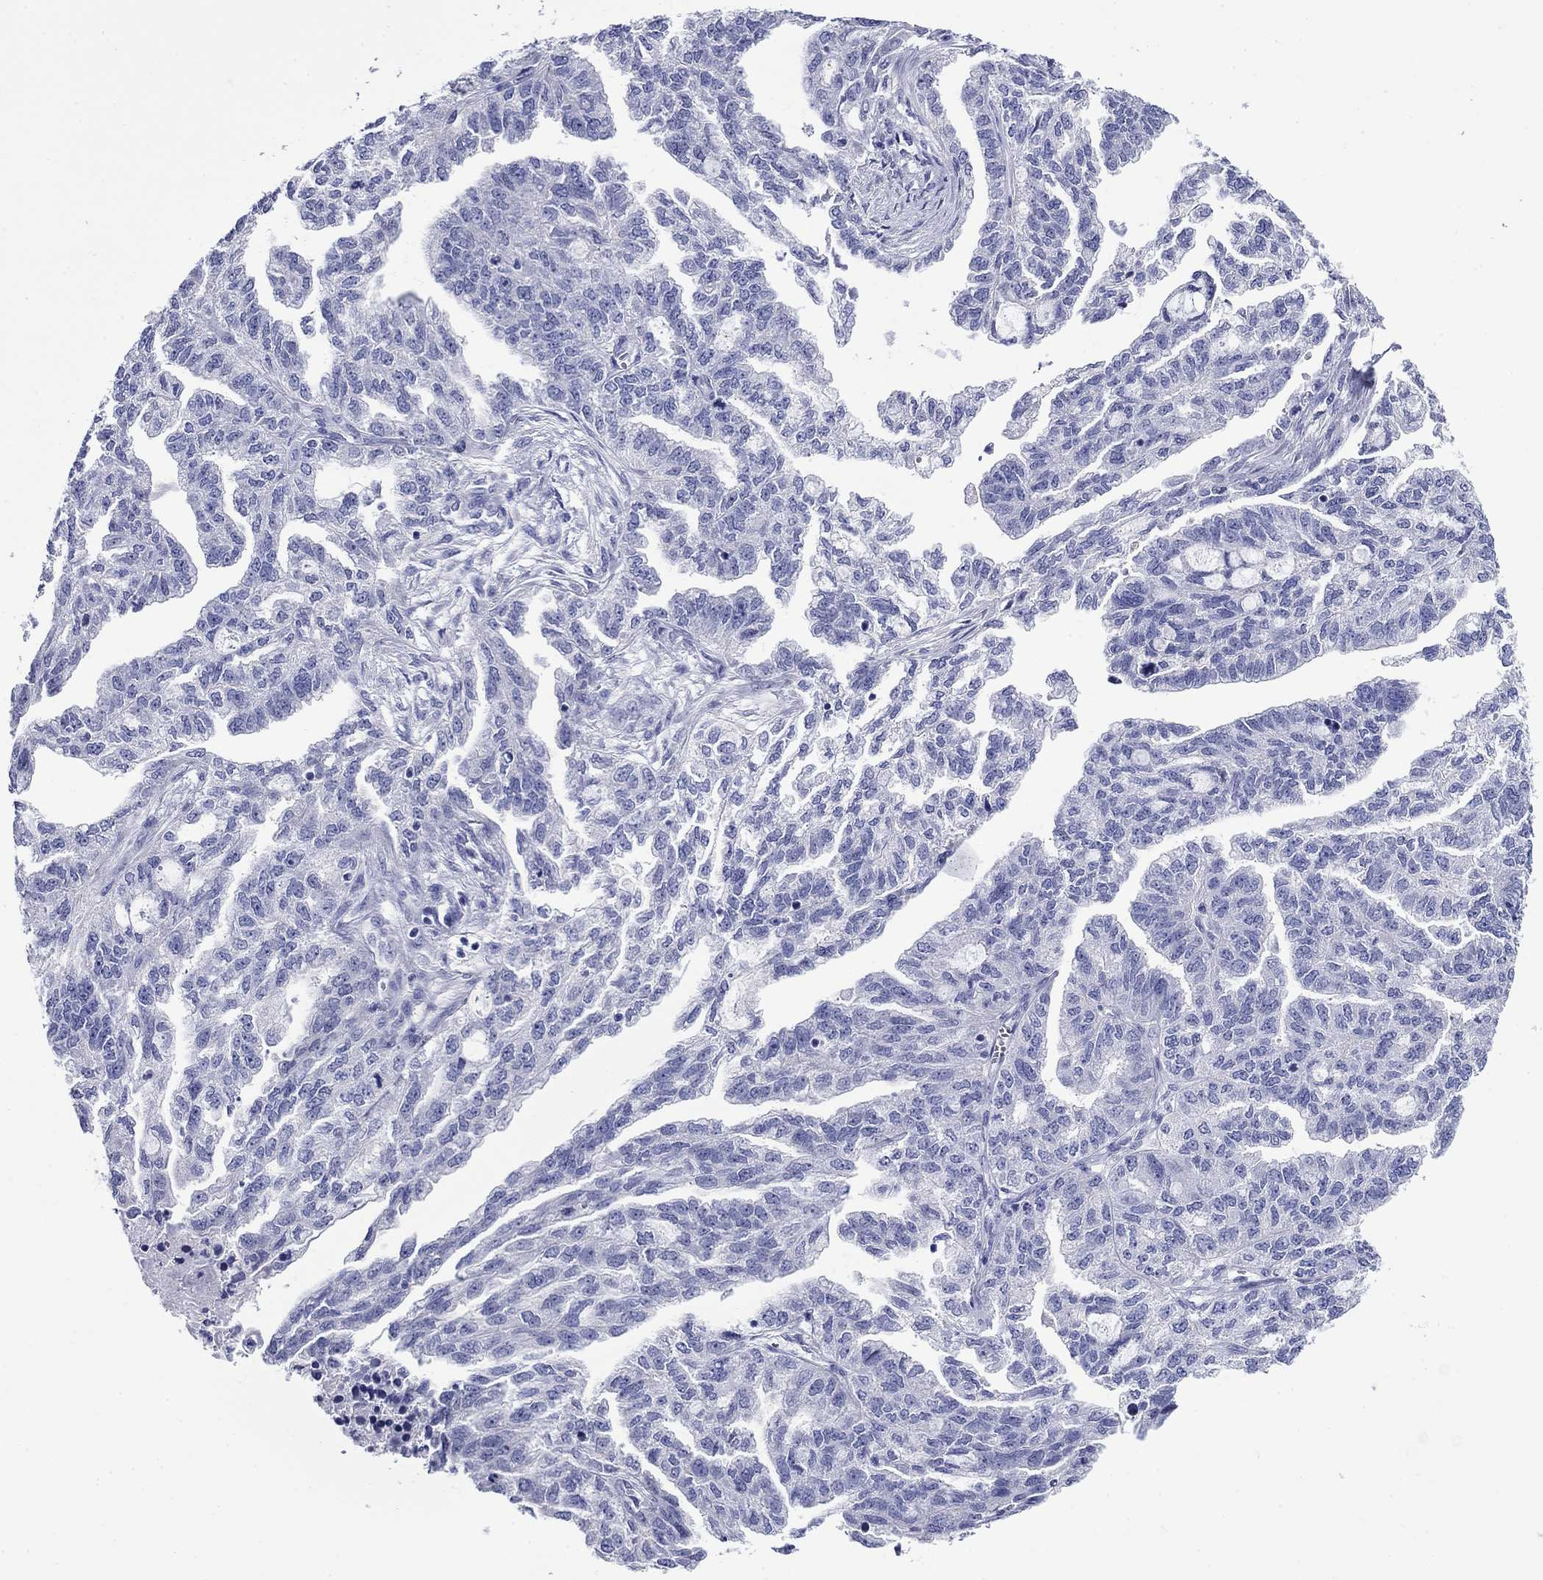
{"staining": {"intensity": "negative", "quantity": "none", "location": "none"}, "tissue": "ovarian cancer", "cell_type": "Tumor cells", "image_type": "cancer", "snomed": [{"axis": "morphology", "description": "Cystadenocarcinoma, serous, NOS"}, {"axis": "topography", "description": "Ovary"}], "caption": "IHC micrograph of neoplastic tissue: human ovarian cancer (serous cystadenocarcinoma) stained with DAB (3,3'-diaminobenzidine) demonstrates no significant protein expression in tumor cells. The staining is performed using DAB brown chromogen with nuclei counter-stained in using hematoxylin.", "gene": "GIP", "patient": {"sex": "female", "age": 51}}